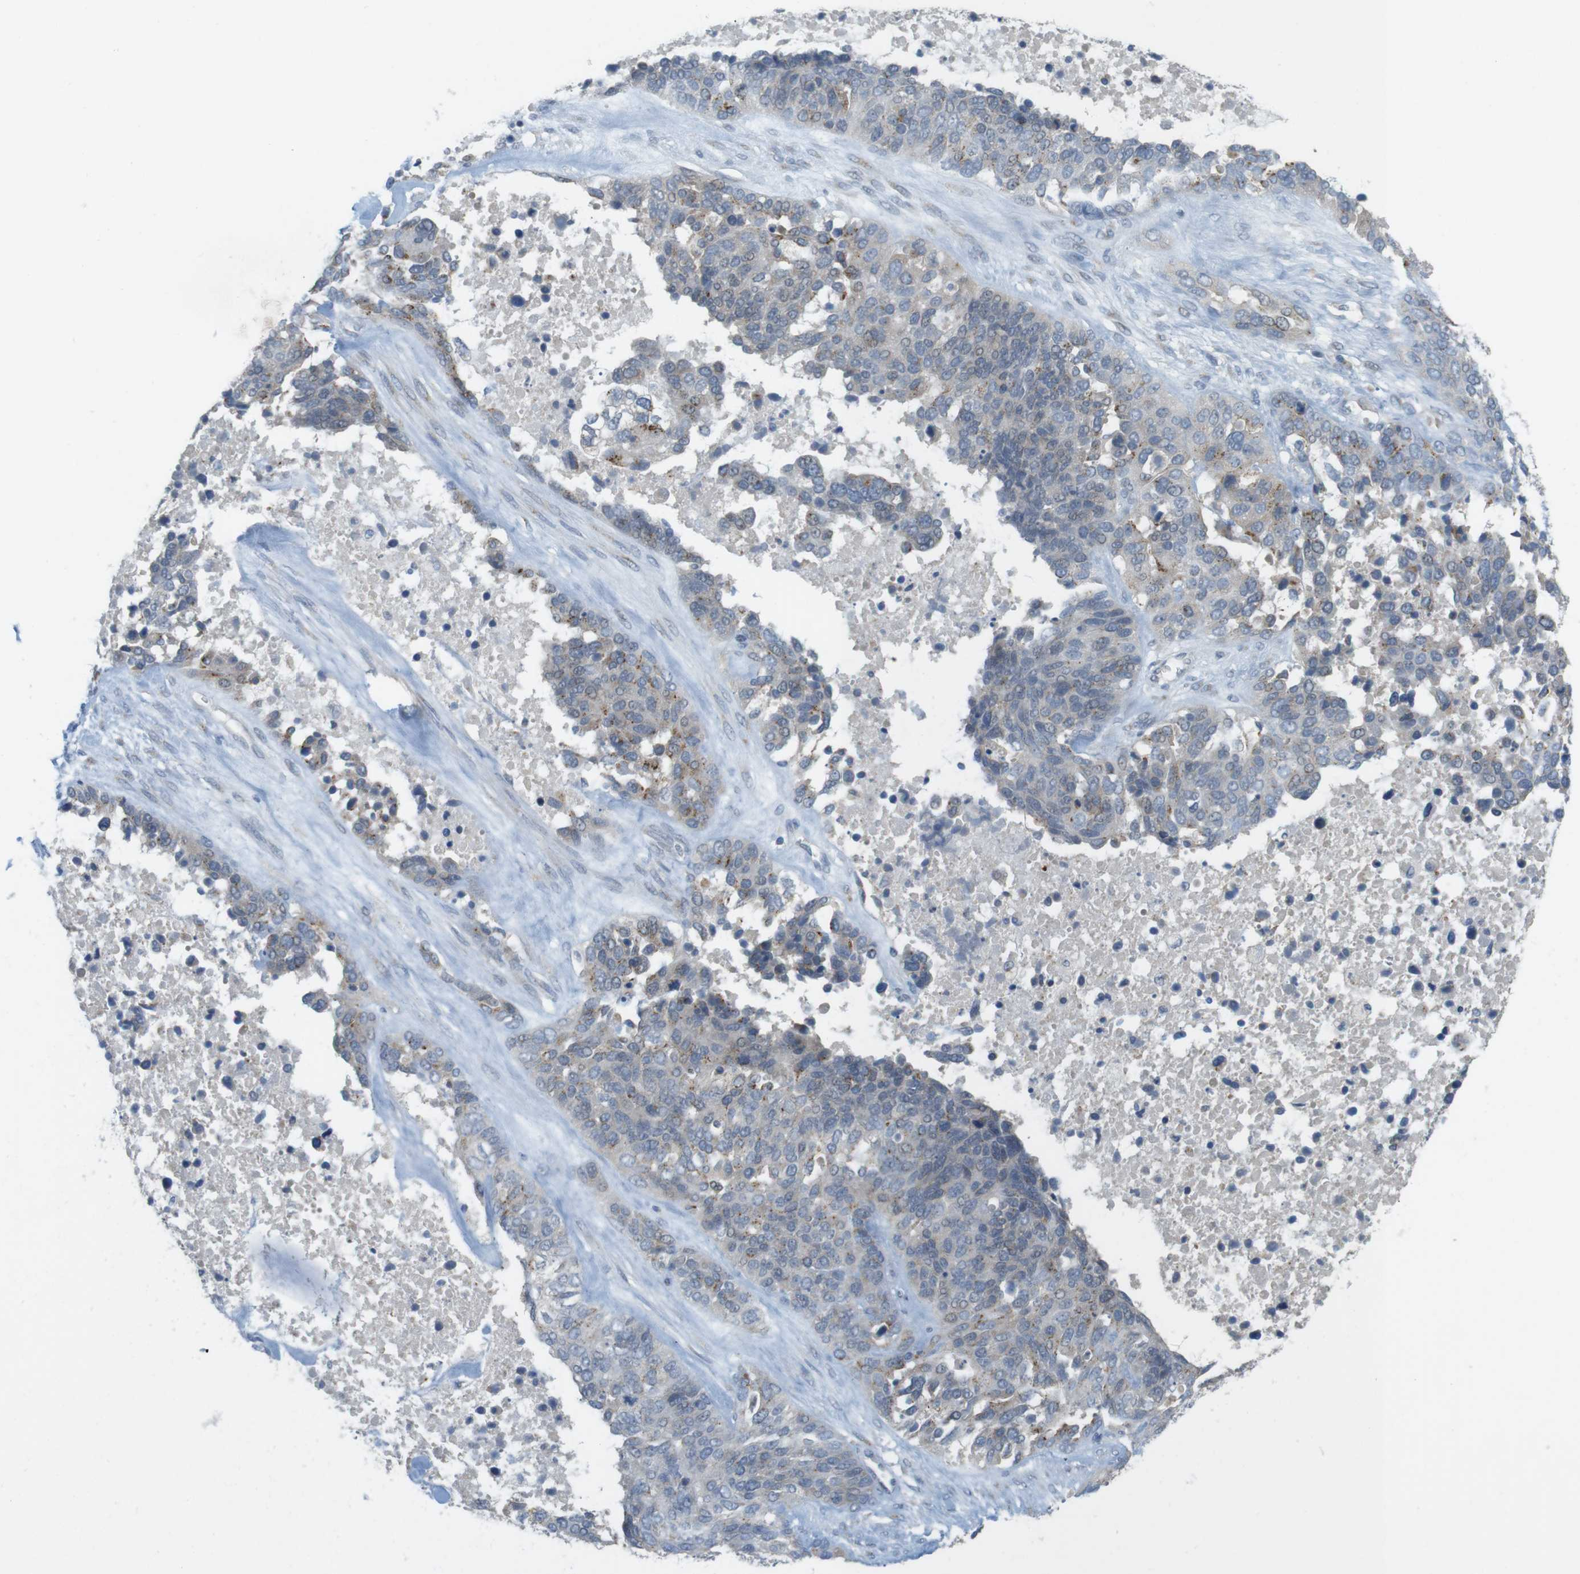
{"staining": {"intensity": "moderate", "quantity": "25%-75%", "location": "cytoplasmic/membranous"}, "tissue": "ovarian cancer", "cell_type": "Tumor cells", "image_type": "cancer", "snomed": [{"axis": "morphology", "description": "Cystadenocarcinoma, serous, NOS"}, {"axis": "topography", "description": "Ovary"}], "caption": "Ovarian serous cystadenocarcinoma tissue shows moderate cytoplasmic/membranous positivity in approximately 25%-75% of tumor cells The staining was performed using DAB (3,3'-diaminobenzidine) to visualize the protein expression in brown, while the nuclei were stained in blue with hematoxylin (Magnification: 20x).", "gene": "YIPF3", "patient": {"sex": "female", "age": 44}}